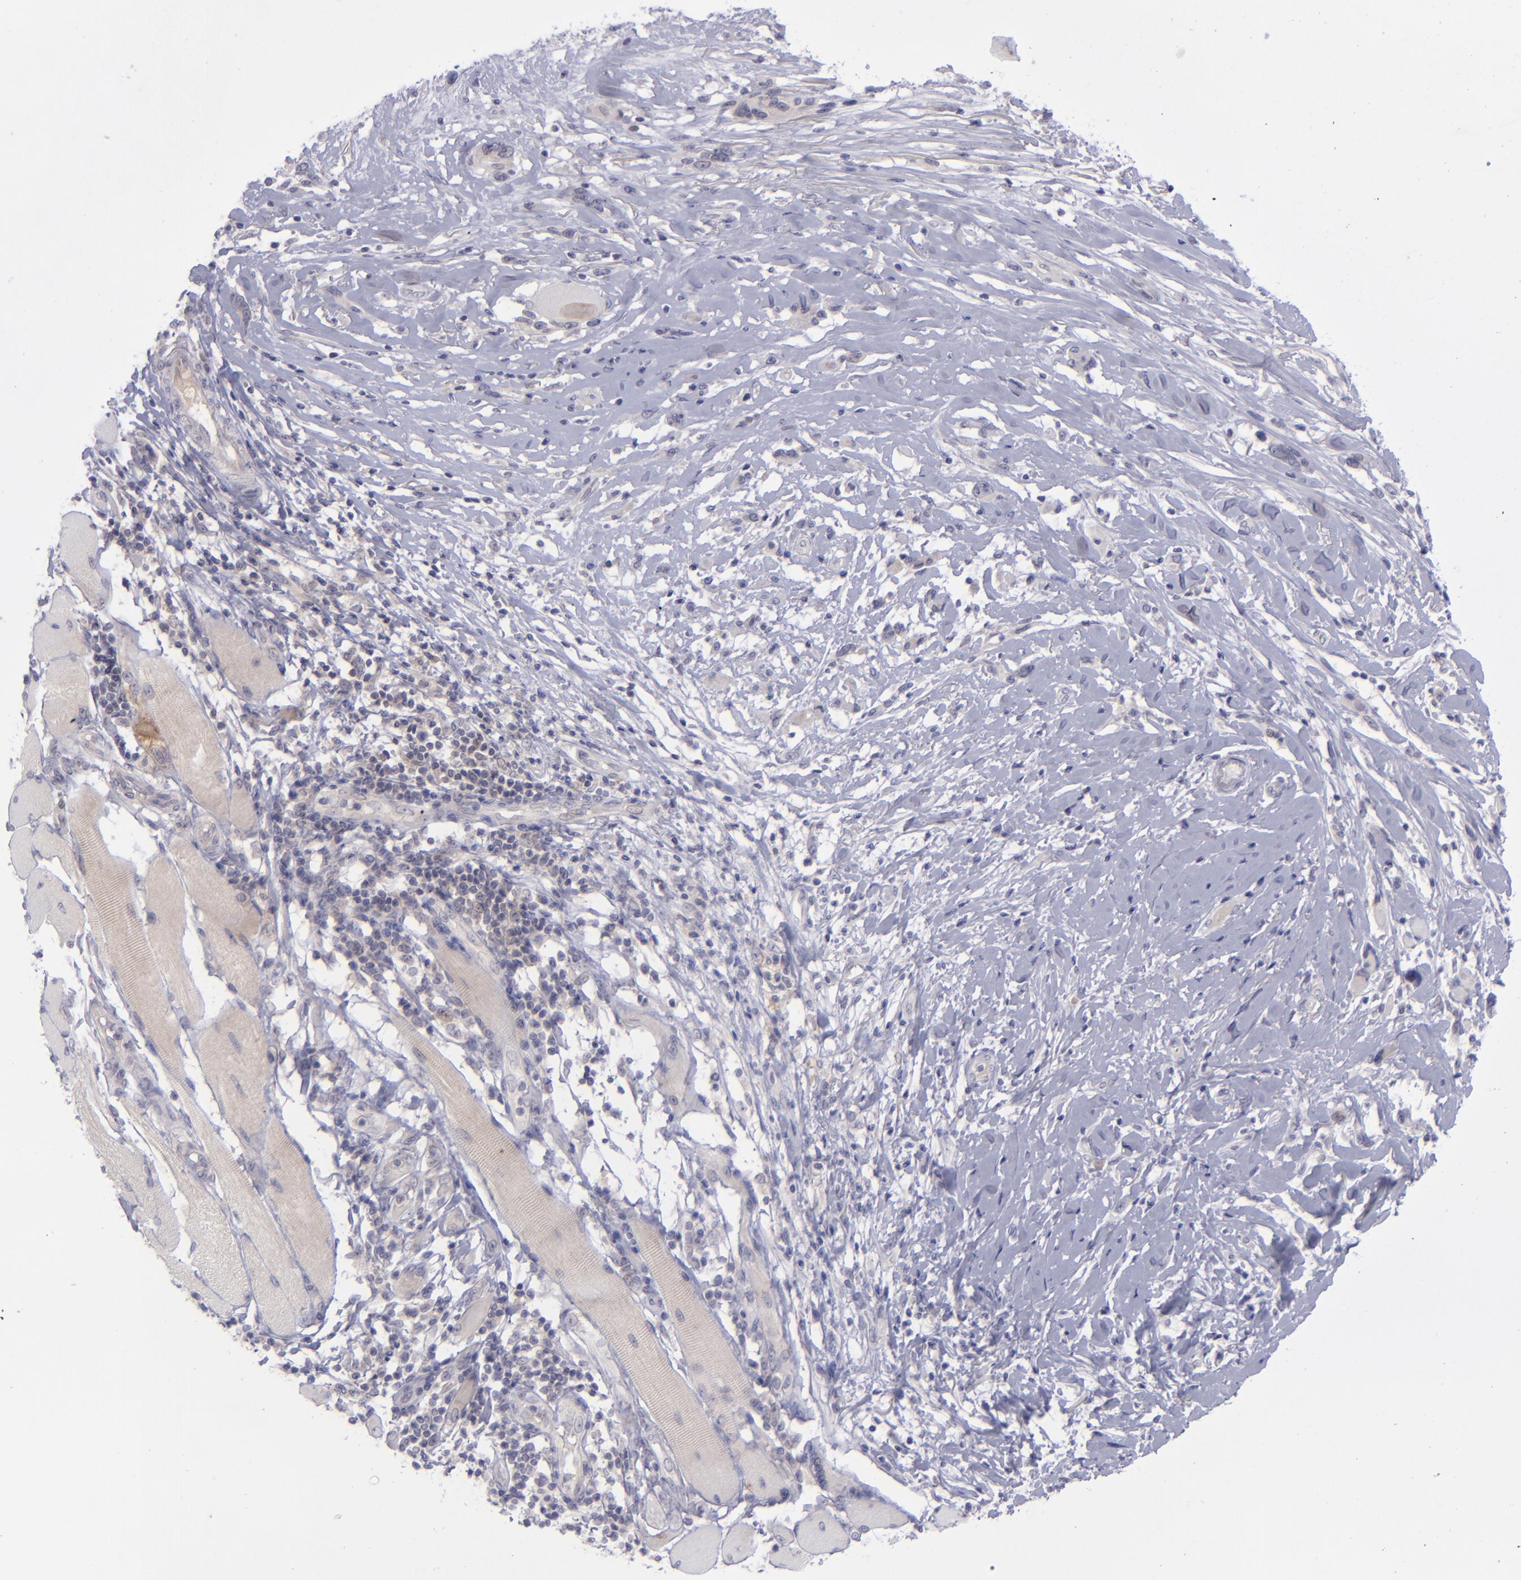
{"staining": {"intensity": "negative", "quantity": "none", "location": "none"}, "tissue": "melanoma", "cell_type": "Tumor cells", "image_type": "cancer", "snomed": [{"axis": "morphology", "description": "Malignant melanoma, NOS"}, {"axis": "topography", "description": "Skin"}], "caption": "IHC micrograph of neoplastic tissue: human melanoma stained with DAB exhibits no significant protein positivity in tumor cells.", "gene": "EVPL", "patient": {"sex": "male", "age": 91}}